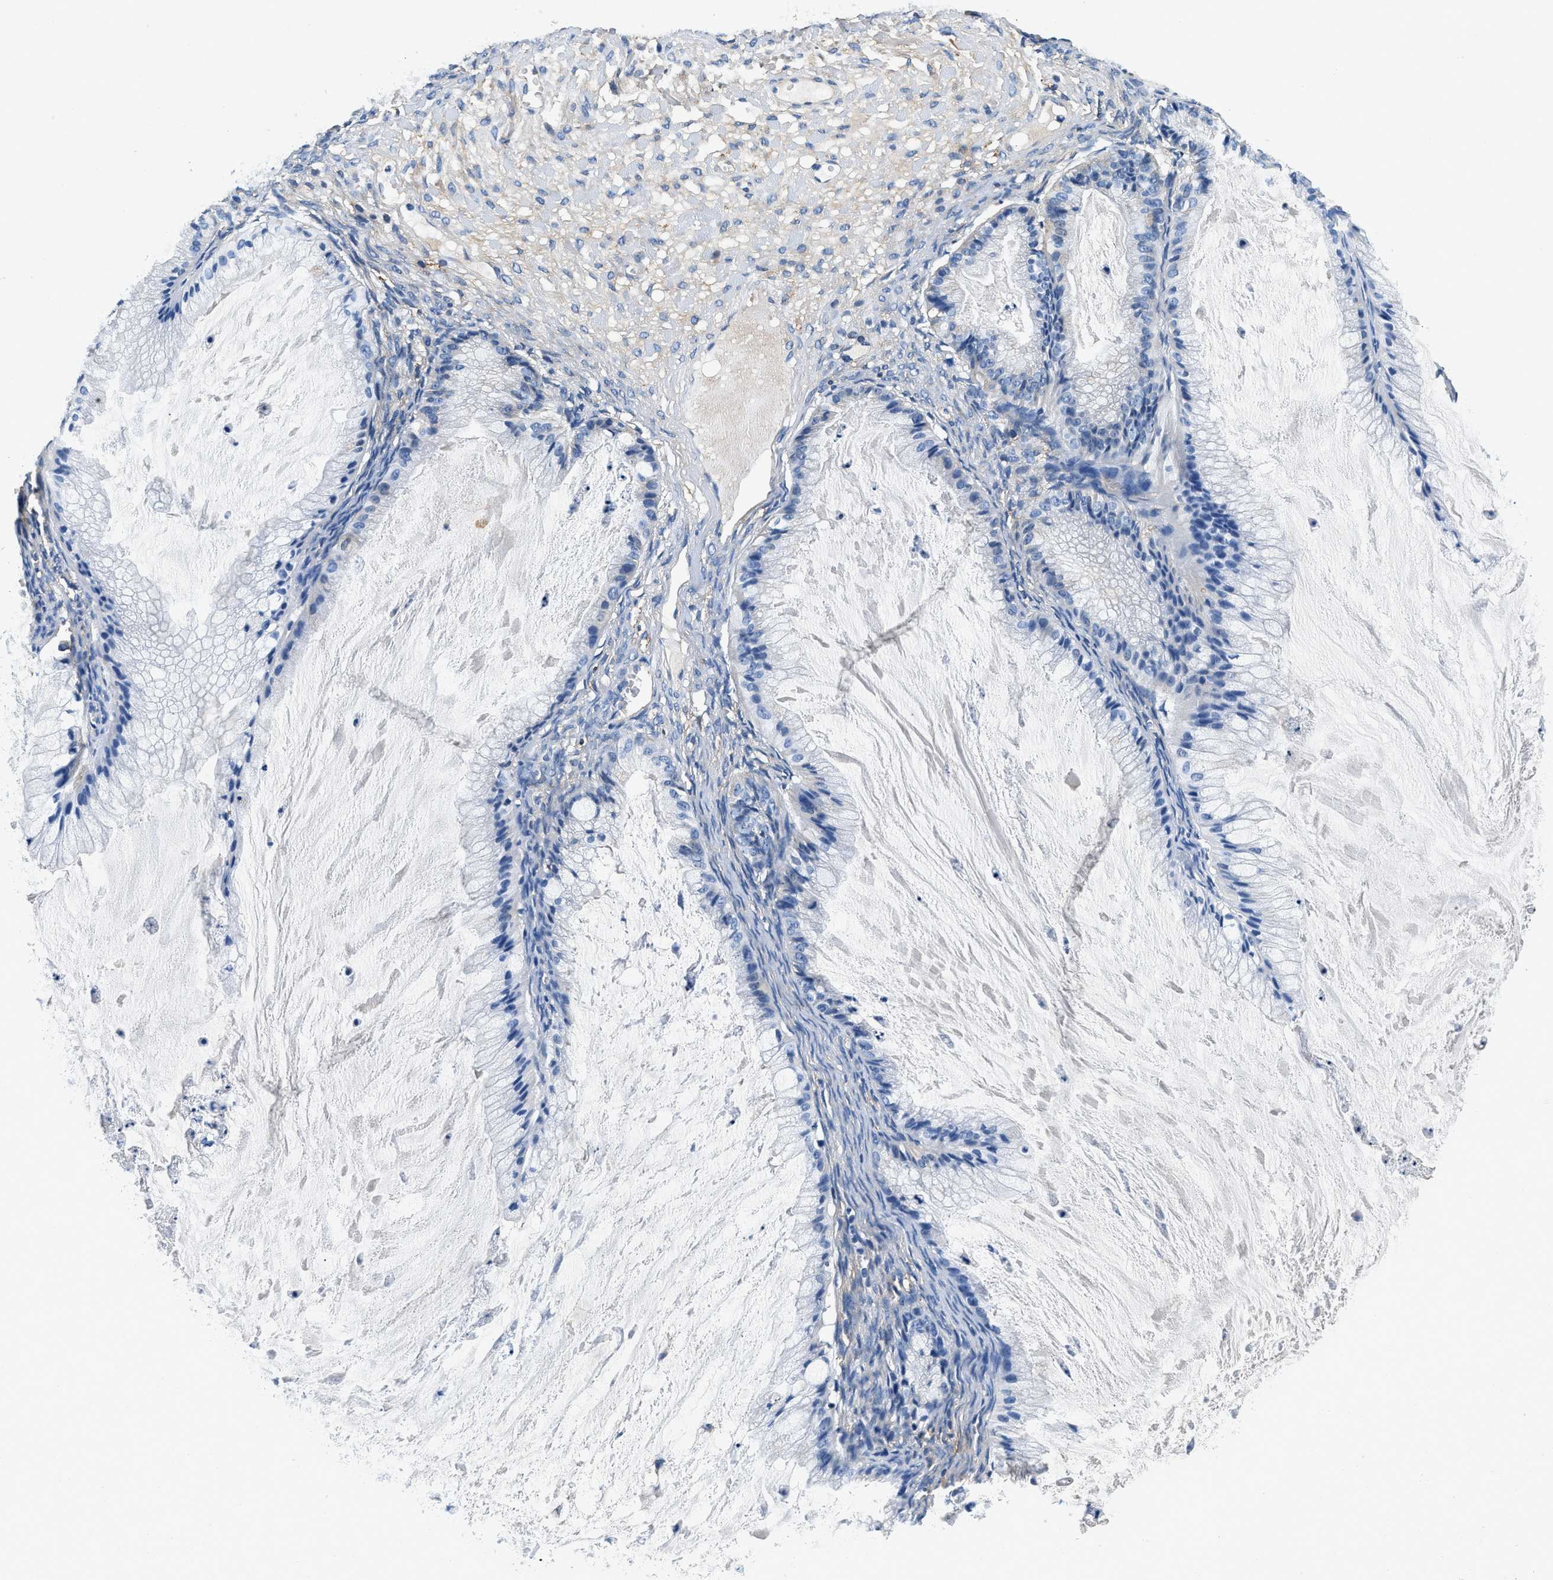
{"staining": {"intensity": "negative", "quantity": "none", "location": "none"}, "tissue": "ovarian cancer", "cell_type": "Tumor cells", "image_type": "cancer", "snomed": [{"axis": "morphology", "description": "Cystadenocarcinoma, mucinous, NOS"}, {"axis": "topography", "description": "Ovary"}], "caption": "High power microscopy histopathology image of an immunohistochemistry (IHC) histopathology image of ovarian mucinous cystadenocarcinoma, revealing no significant expression in tumor cells.", "gene": "ZFAND3", "patient": {"sex": "female", "age": 57}}